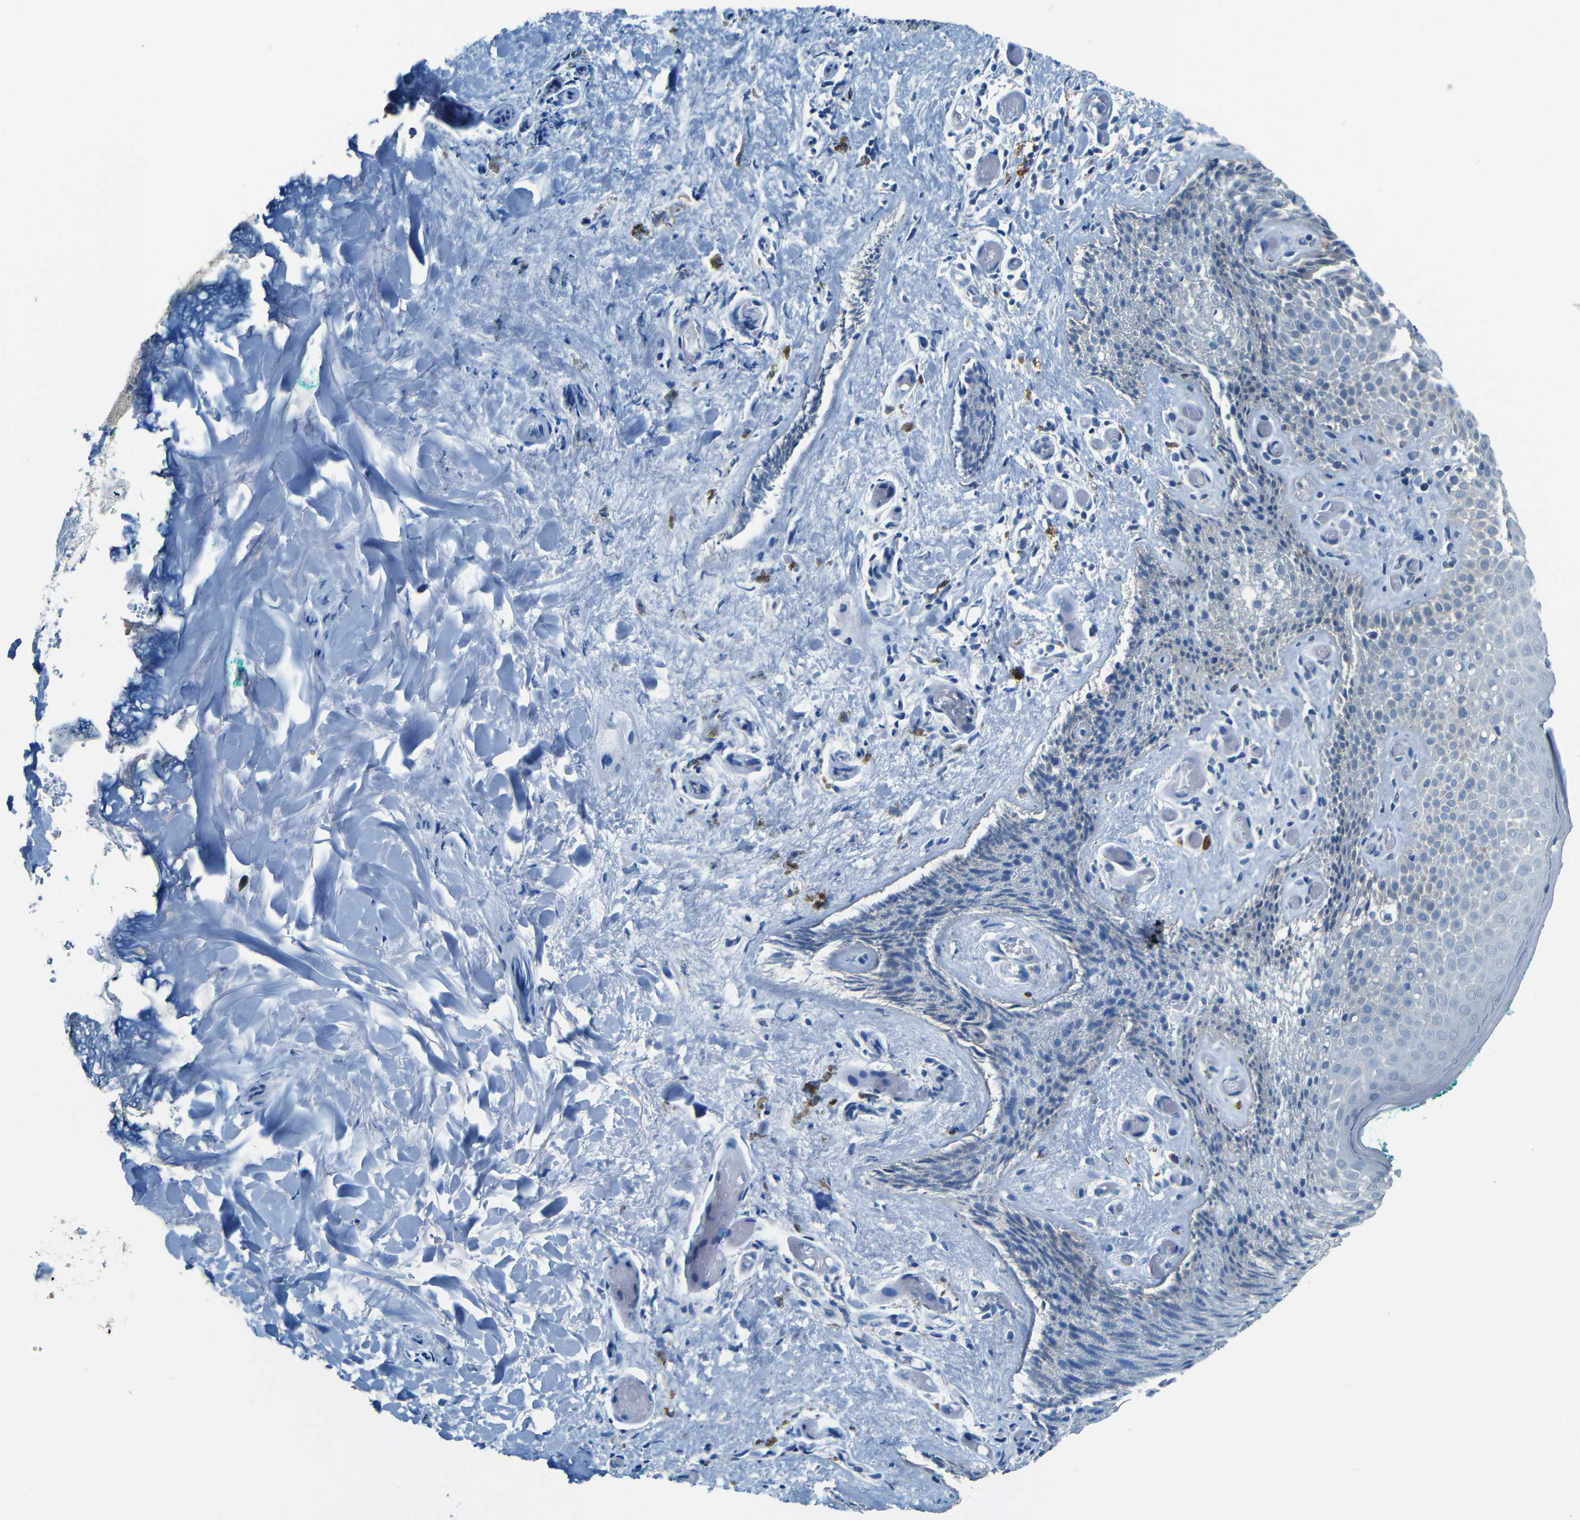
{"staining": {"intensity": "negative", "quantity": "none", "location": "none"}, "tissue": "skin", "cell_type": "Epidermal cells", "image_type": "normal", "snomed": [{"axis": "morphology", "description": "Normal tissue, NOS"}, {"axis": "topography", "description": "Anal"}], "caption": "This photomicrograph is of unremarkable skin stained with immunohistochemistry (IHC) to label a protein in brown with the nuclei are counter-stained blue. There is no positivity in epidermal cells.", "gene": "ZMAT1", "patient": {"sex": "male", "age": 74}}